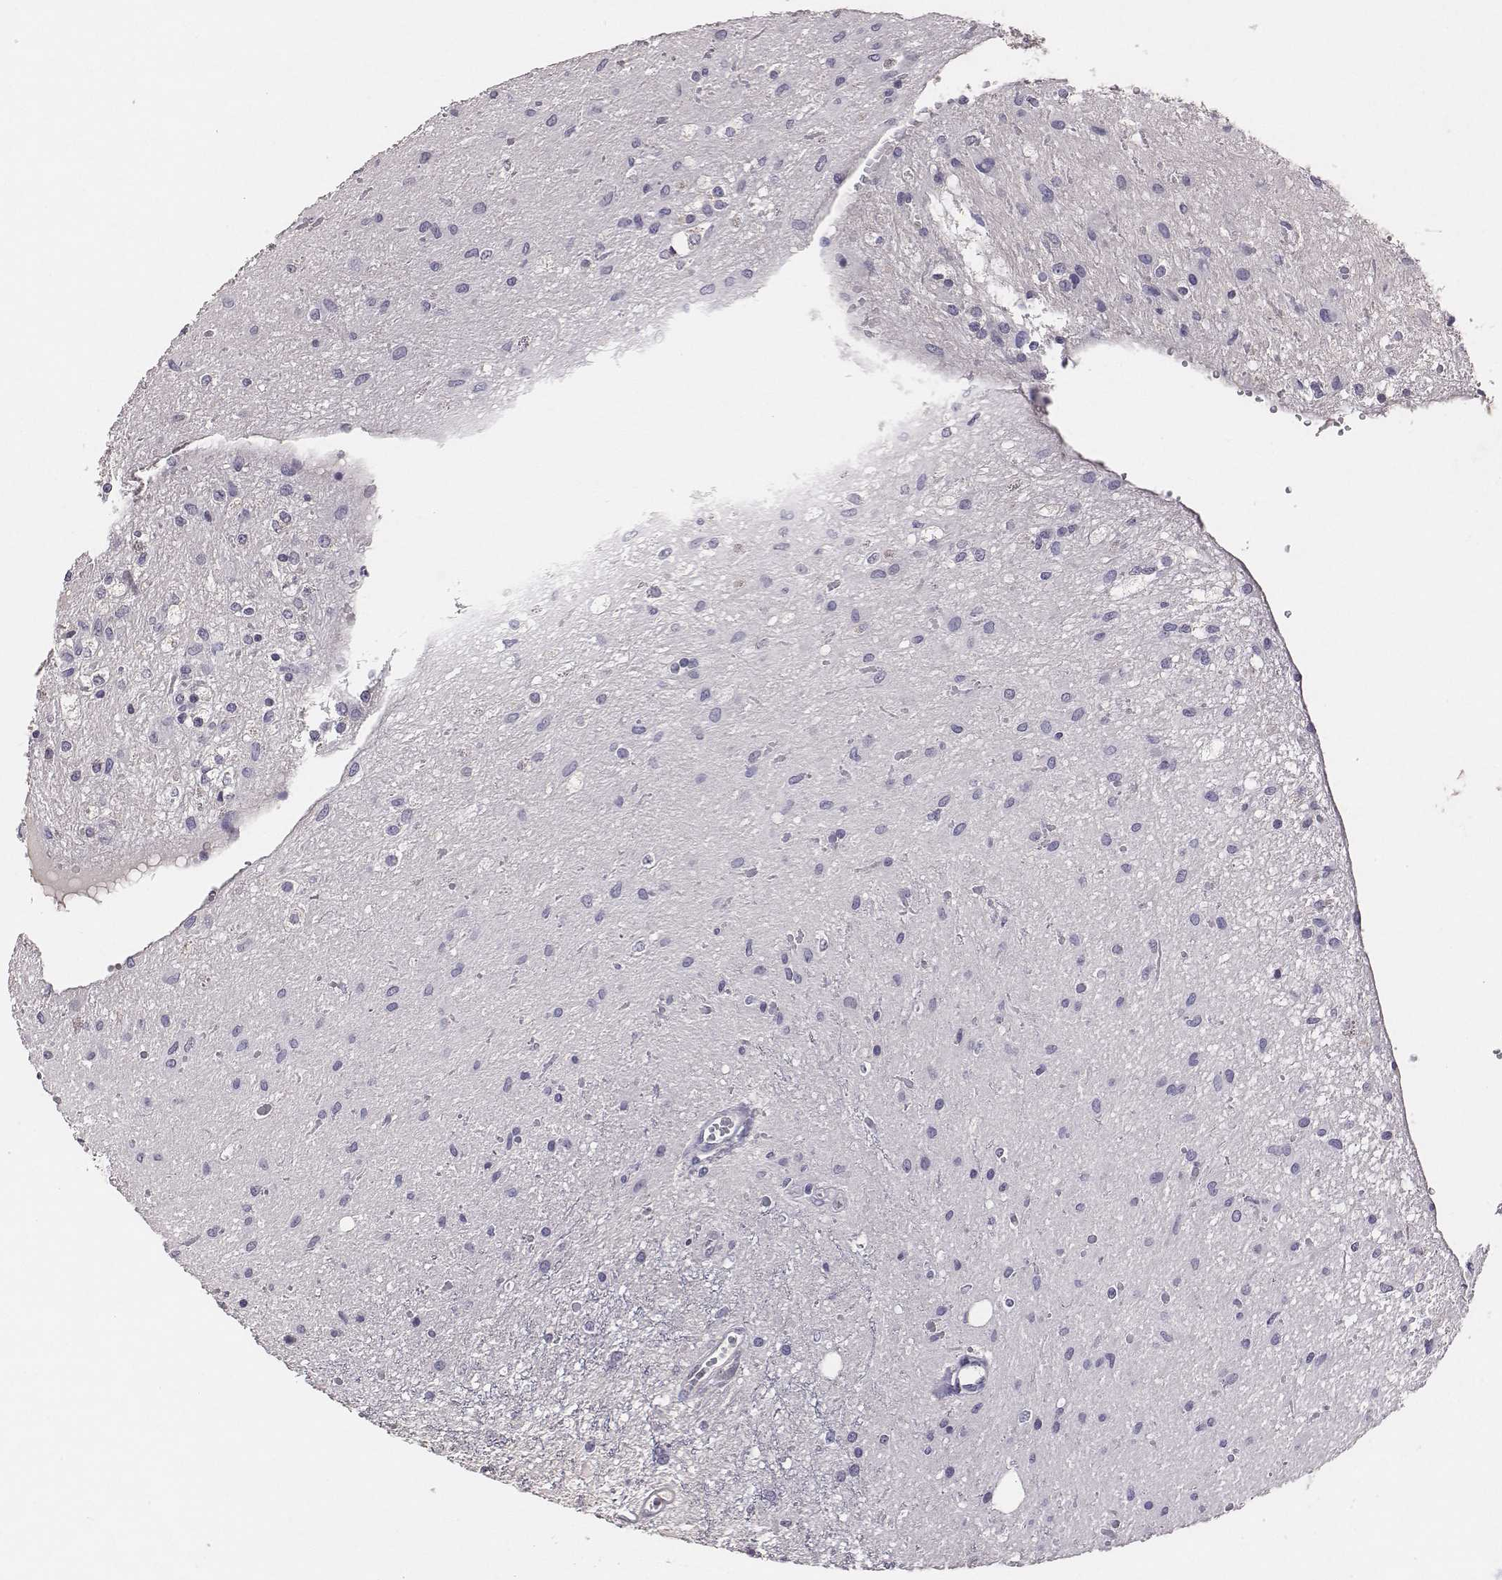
{"staining": {"intensity": "negative", "quantity": "none", "location": "none"}, "tissue": "glioma", "cell_type": "Tumor cells", "image_type": "cancer", "snomed": [{"axis": "morphology", "description": "Glioma, malignant, Low grade"}, {"axis": "topography", "description": "Cerebellum"}], "caption": "Immunohistochemistry micrograph of neoplastic tissue: malignant glioma (low-grade) stained with DAB (3,3'-diaminobenzidine) exhibits no significant protein expression in tumor cells.", "gene": "EN1", "patient": {"sex": "female", "age": 14}}